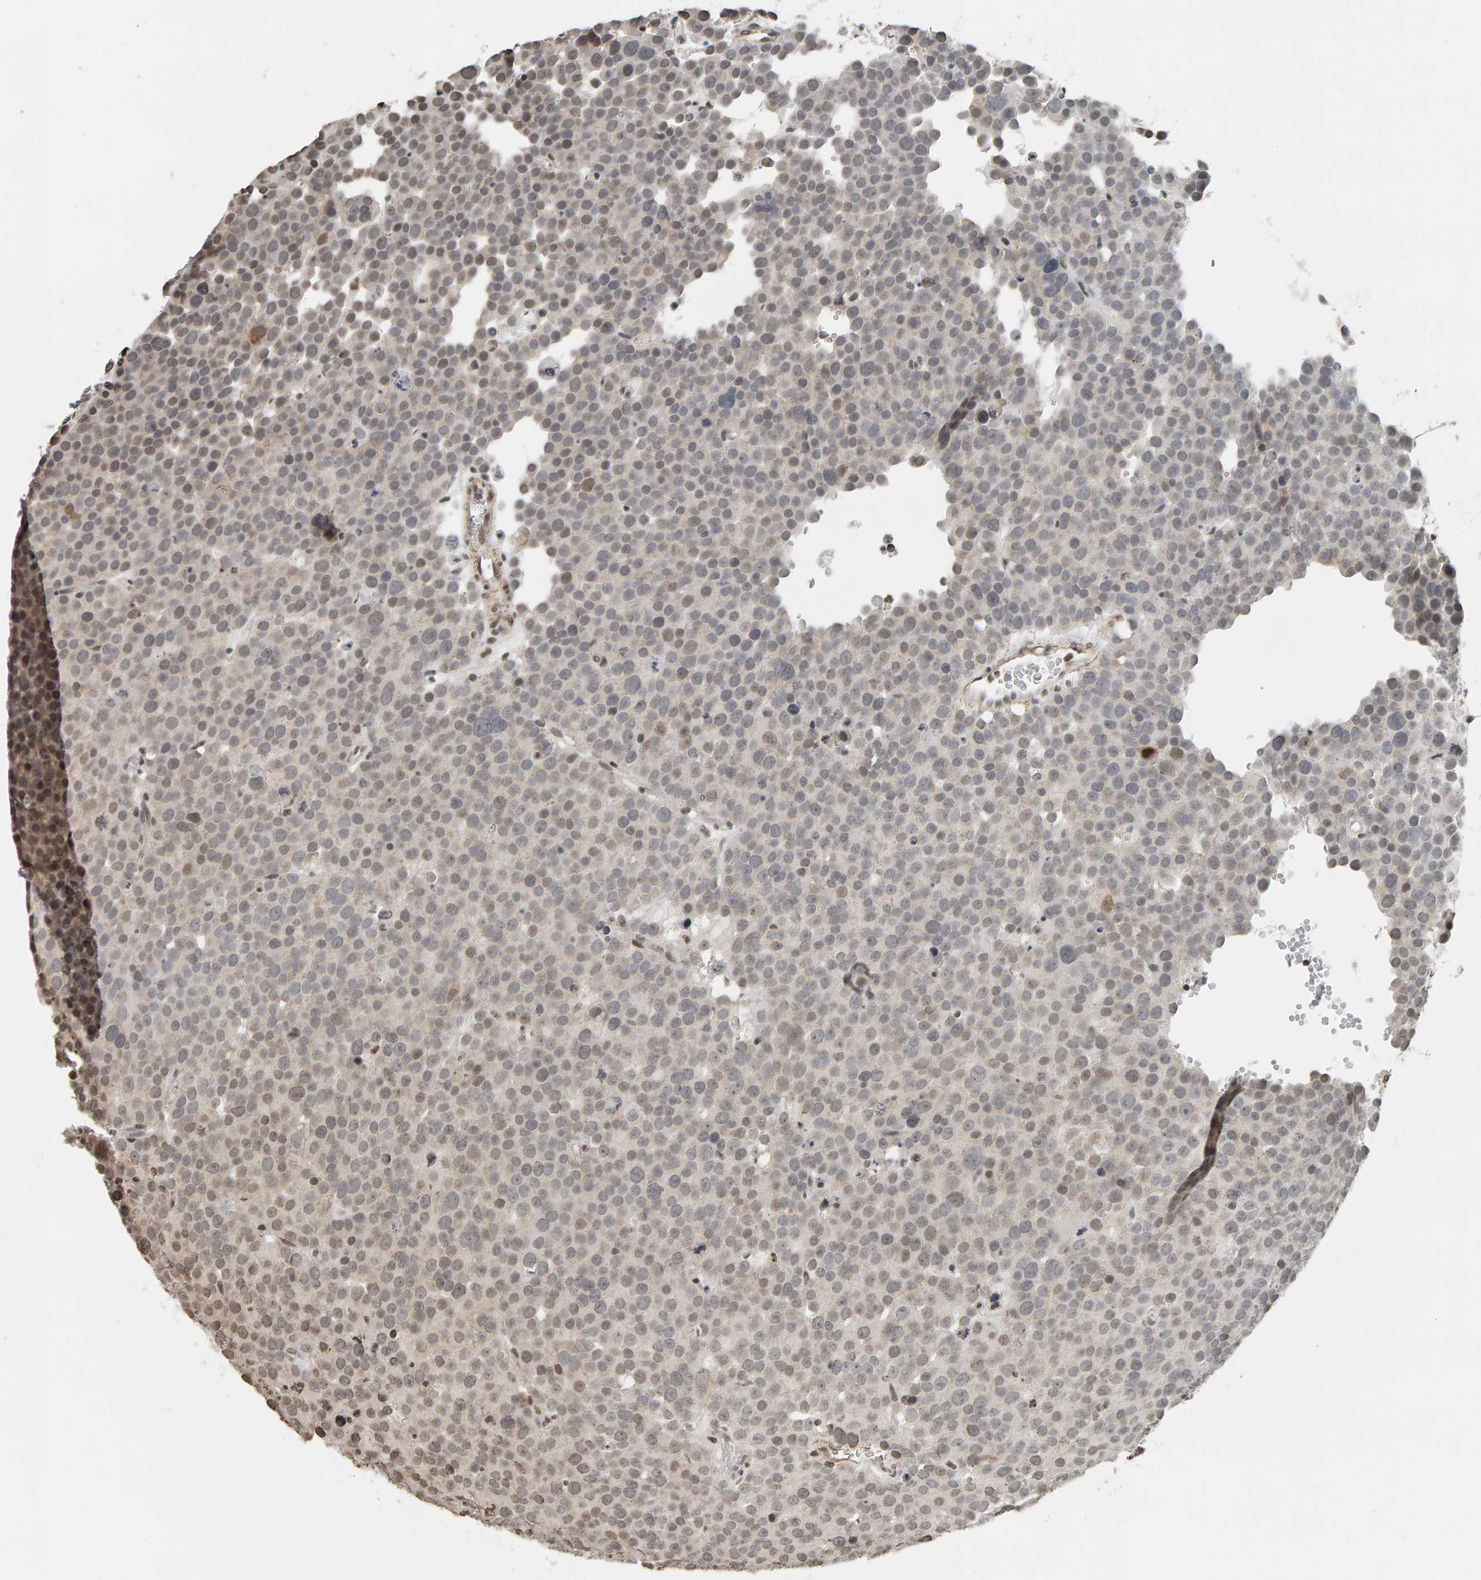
{"staining": {"intensity": "weak", "quantity": "25%-75%", "location": "nuclear"}, "tissue": "testis cancer", "cell_type": "Tumor cells", "image_type": "cancer", "snomed": [{"axis": "morphology", "description": "Seminoma, NOS"}, {"axis": "topography", "description": "Testis"}], "caption": "Immunohistochemical staining of testis cancer reveals weak nuclear protein positivity in about 25%-75% of tumor cells.", "gene": "AFF4", "patient": {"sex": "male", "age": 71}}